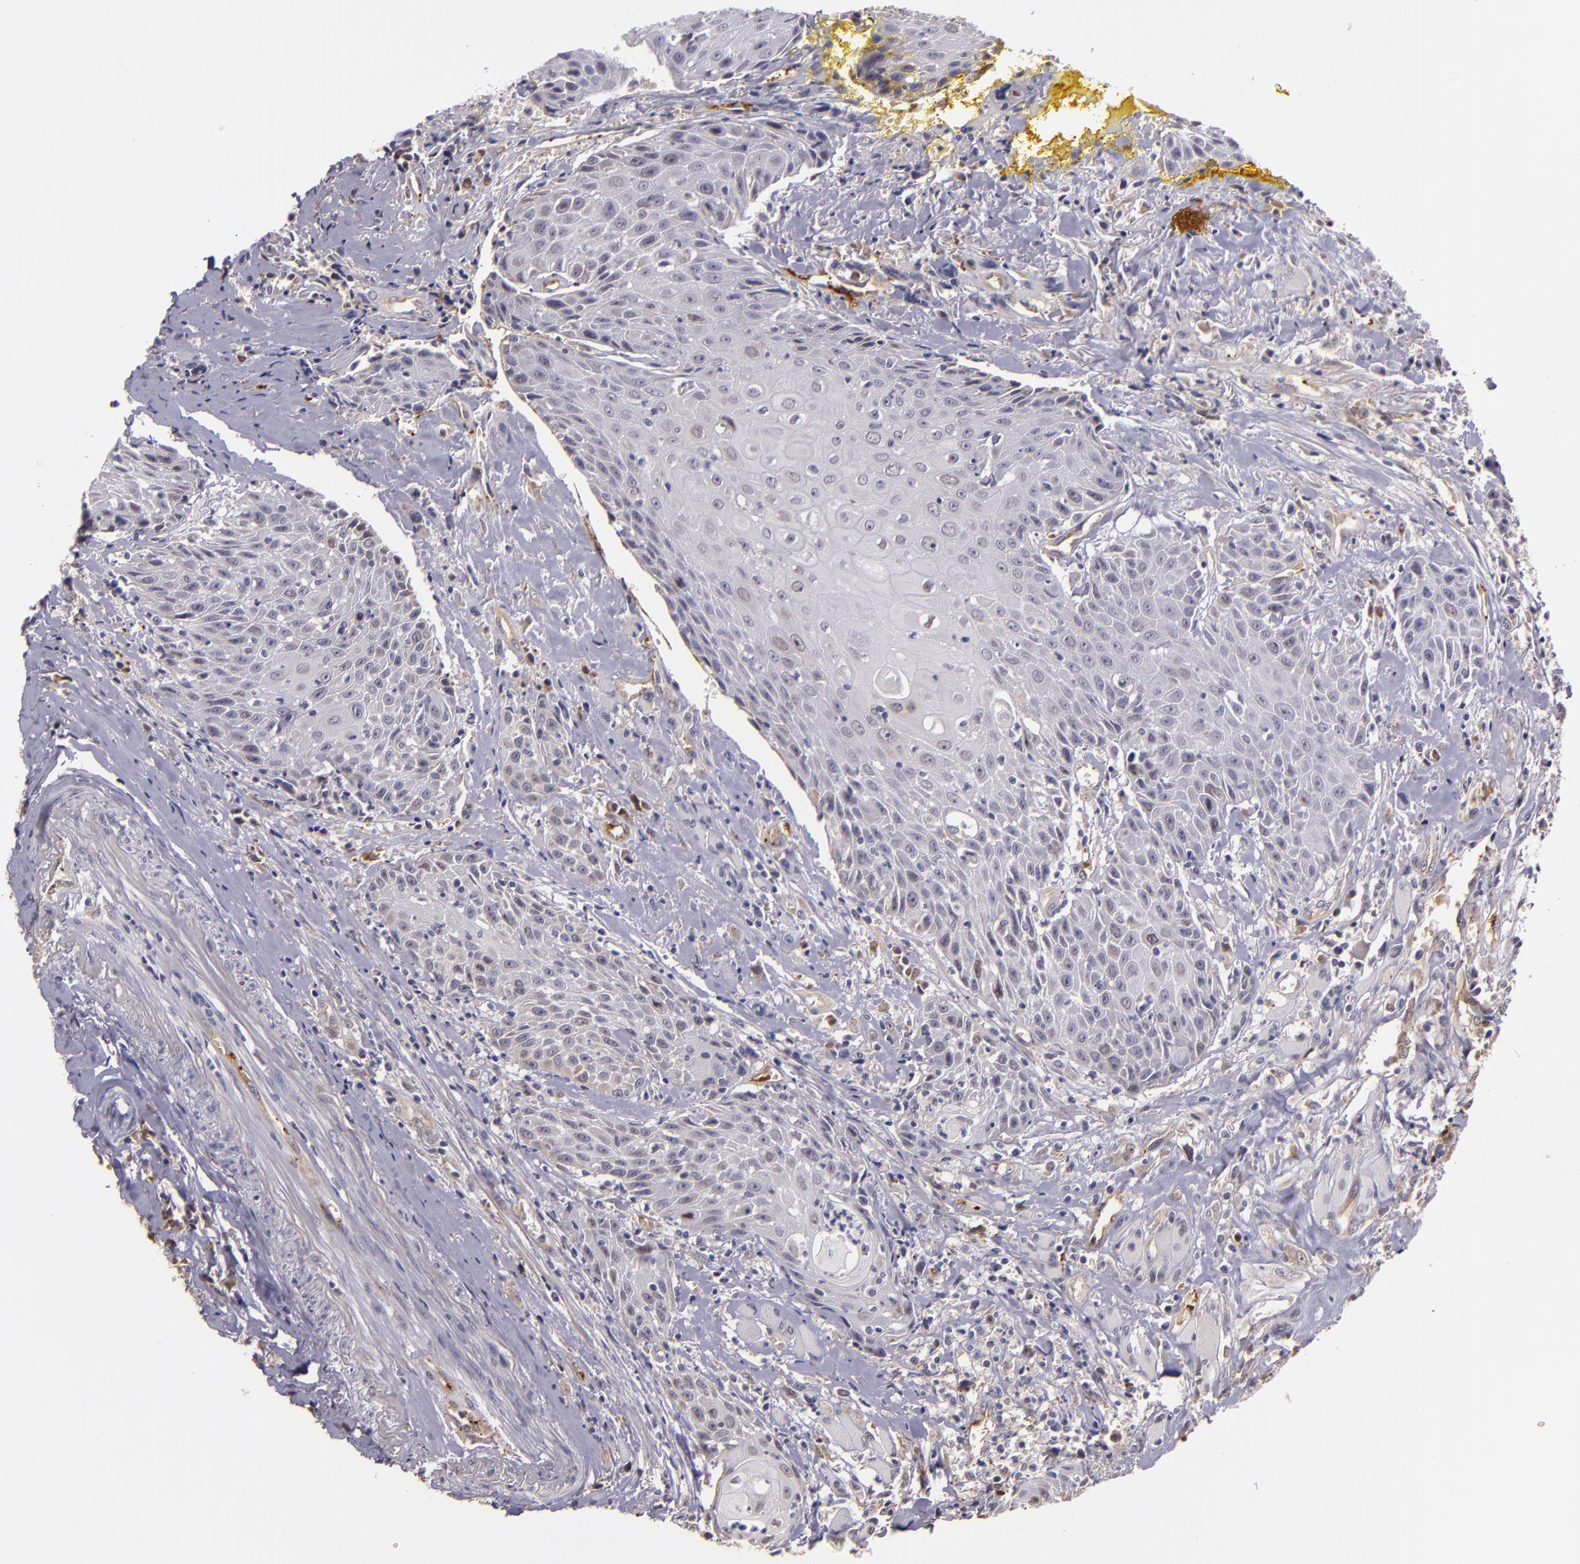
{"staining": {"intensity": "negative", "quantity": "none", "location": "none"}, "tissue": "head and neck cancer", "cell_type": "Tumor cells", "image_type": "cancer", "snomed": [{"axis": "morphology", "description": "Squamous cell carcinoma, NOS"}, {"axis": "topography", "description": "Oral tissue"}, {"axis": "topography", "description": "Head-Neck"}], "caption": "Immunohistochemistry of human head and neck squamous cell carcinoma shows no positivity in tumor cells. (Brightfield microscopy of DAB (3,3'-diaminobenzidine) IHC at high magnification).", "gene": "SYTL4", "patient": {"sex": "female", "age": 82}}